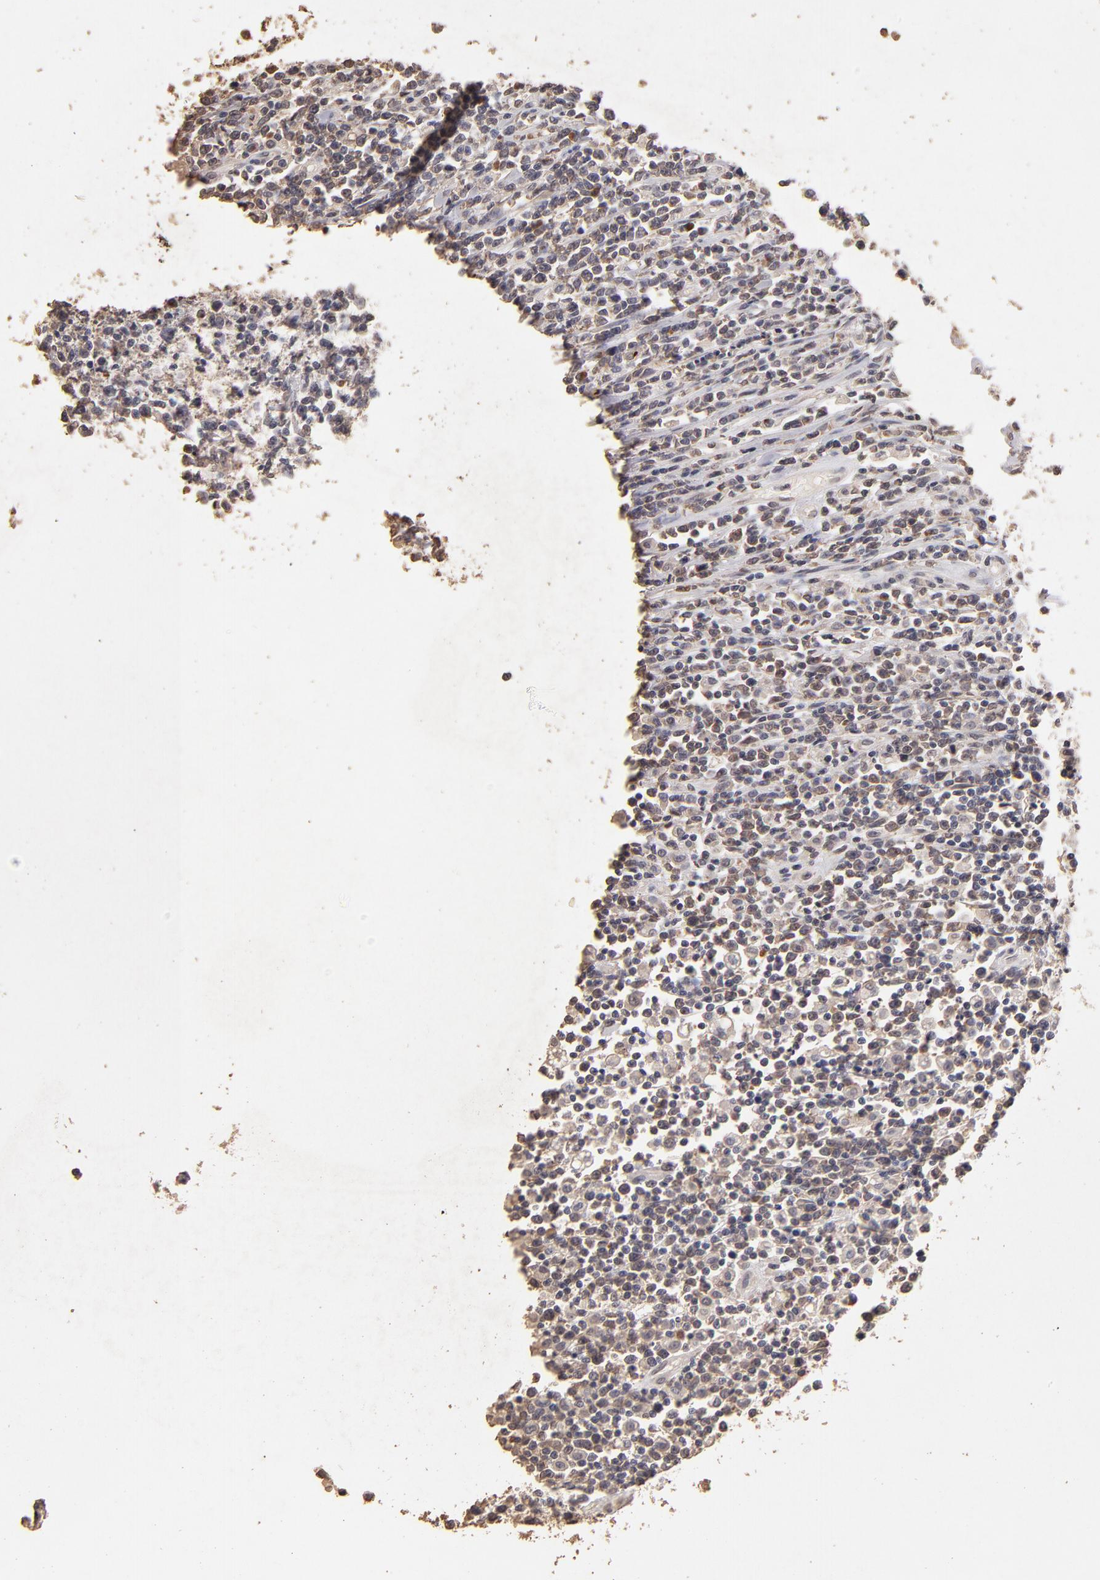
{"staining": {"intensity": "weak", "quantity": "25%-75%", "location": "cytoplasmic/membranous"}, "tissue": "lymphoma", "cell_type": "Tumor cells", "image_type": "cancer", "snomed": [{"axis": "morphology", "description": "Malignant lymphoma, non-Hodgkin's type, High grade"}, {"axis": "topography", "description": "Colon"}], "caption": "Lymphoma stained for a protein demonstrates weak cytoplasmic/membranous positivity in tumor cells. (Stains: DAB (3,3'-diaminobenzidine) in brown, nuclei in blue, Microscopy: brightfield microscopy at high magnification).", "gene": "OPHN1", "patient": {"sex": "male", "age": 82}}